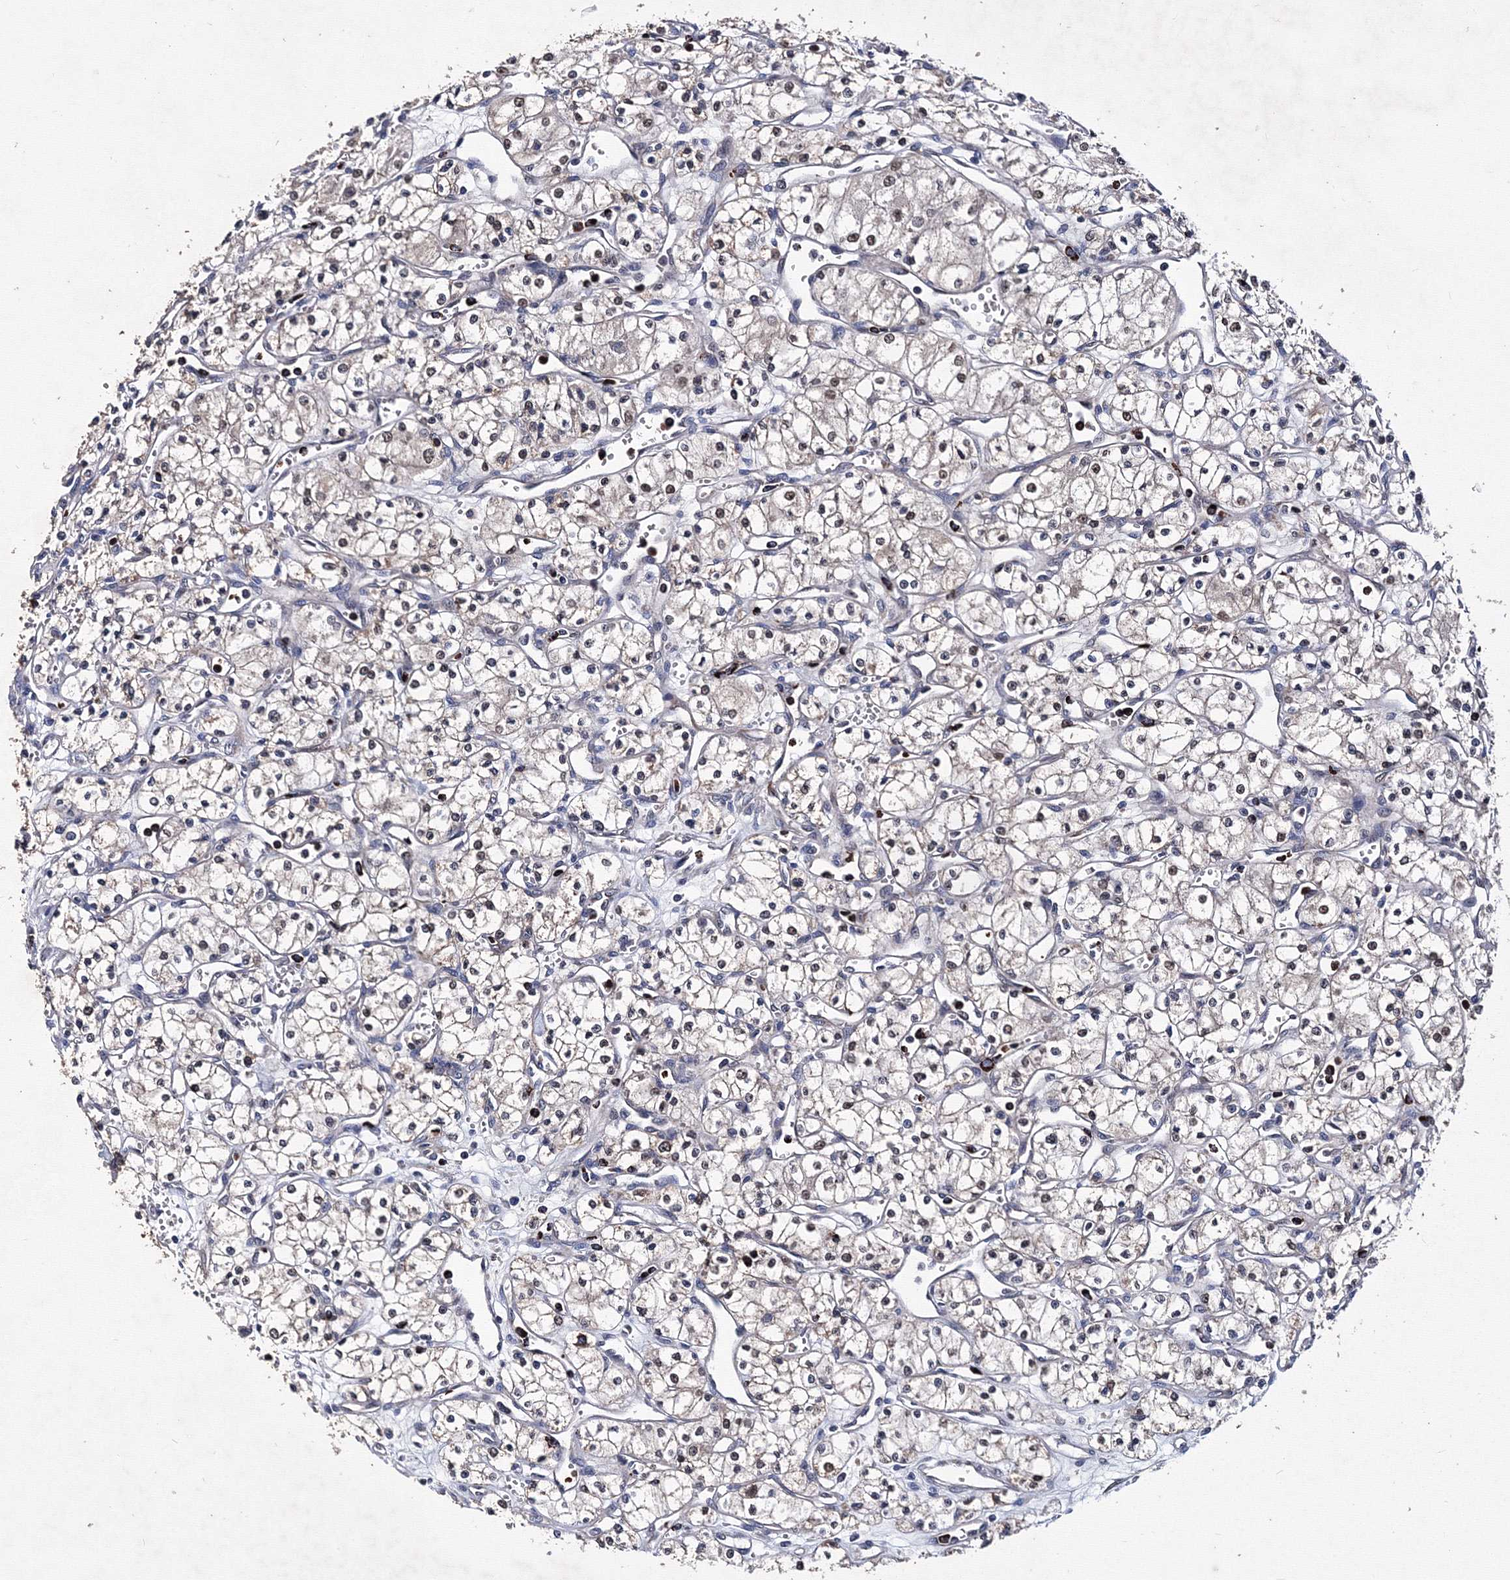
{"staining": {"intensity": "negative", "quantity": "none", "location": "none"}, "tissue": "renal cancer", "cell_type": "Tumor cells", "image_type": "cancer", "snomed": [{"axis": "morphology", "description": "Adenocarcinoma, NOS"}, {"axis": "topography", "description": "Kidney"}], "caption": "Tumor cells show no significant staining in adenocarcinoma (renal).", "gene": "PHYKPL", "patient": {"sex": "male", "age": 59}}